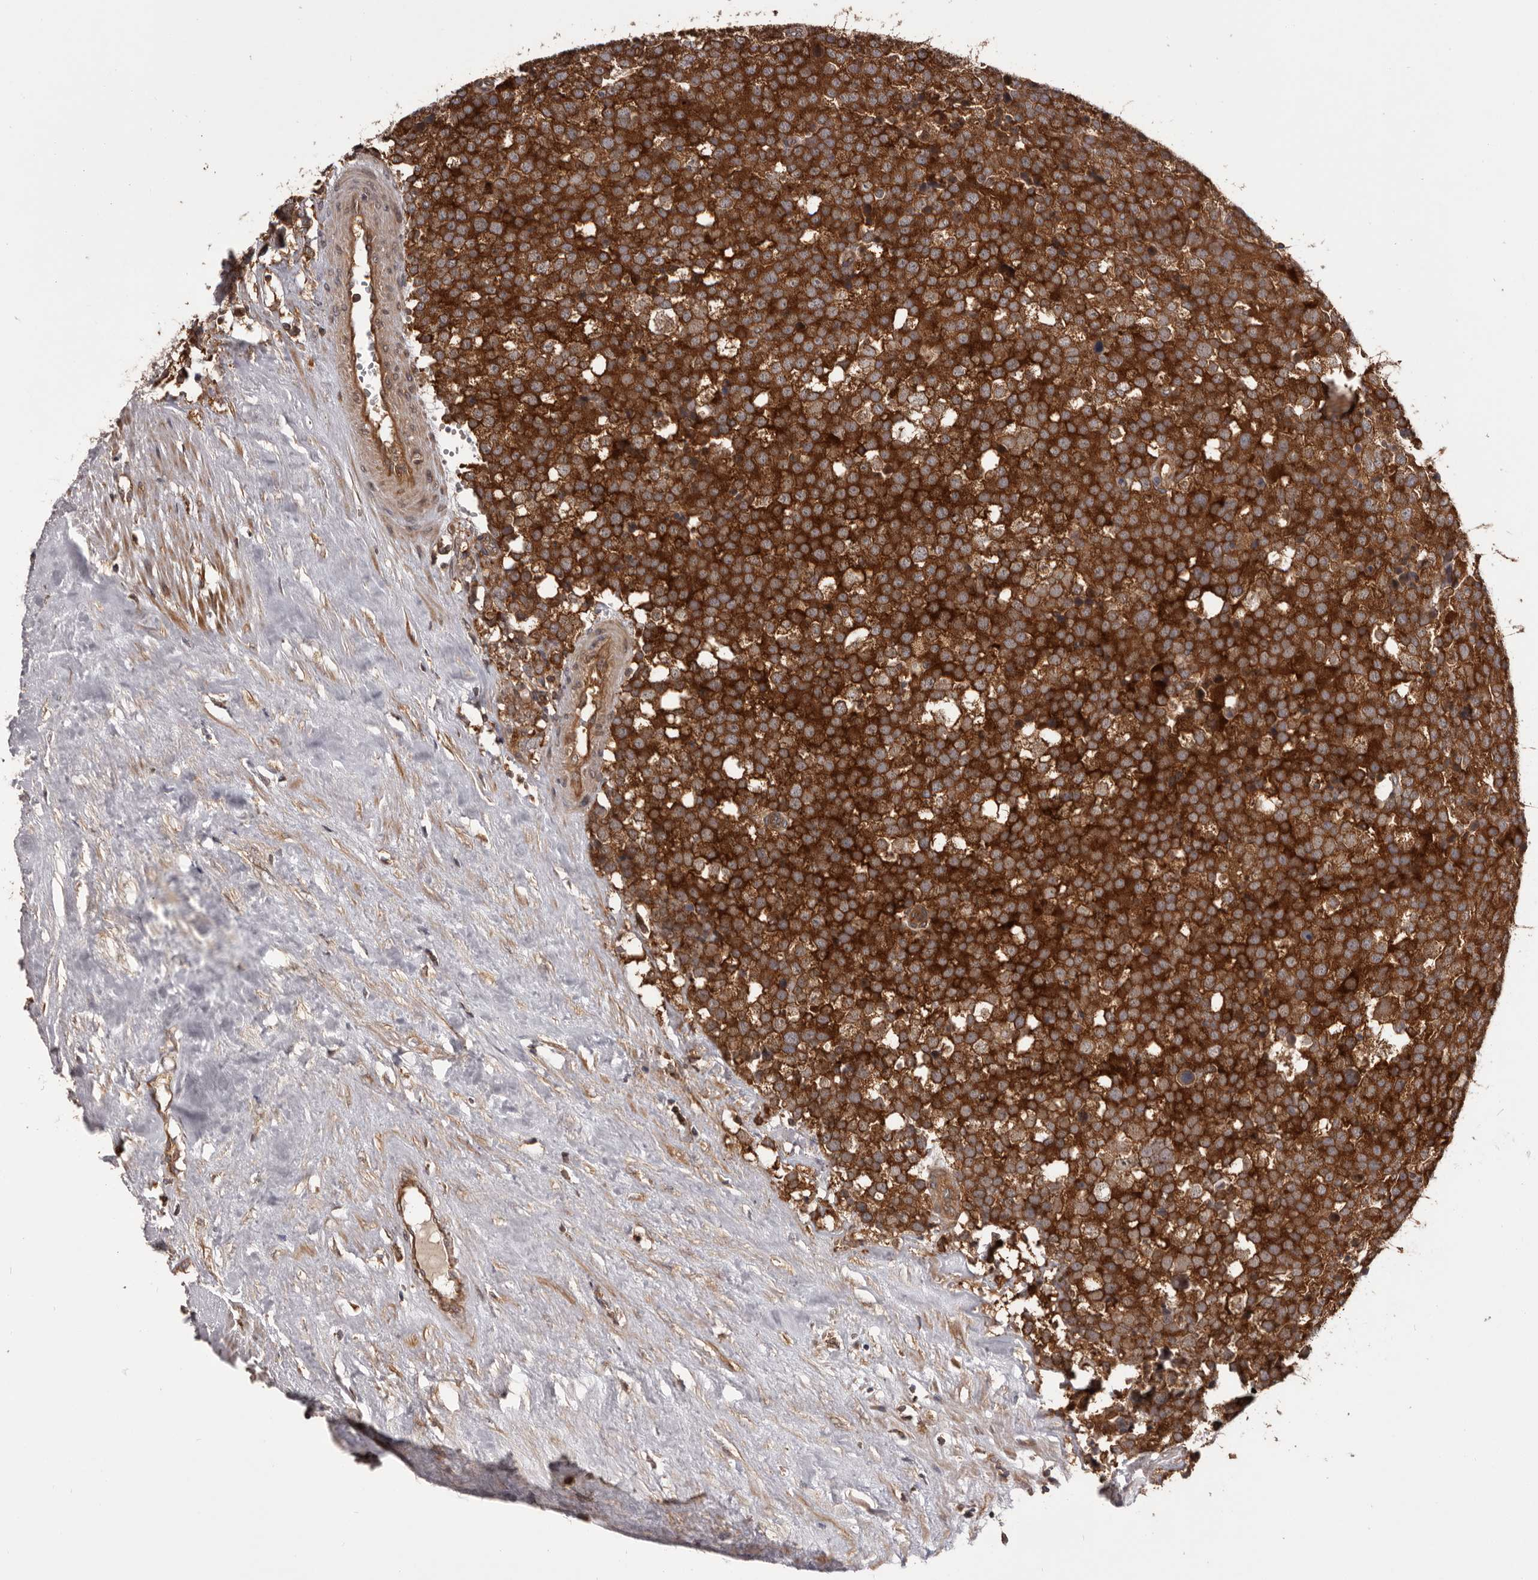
{"staining": {"intensity": "strong", "quantity": ">75%", "location": "cytoplasmic/membranous"}, "tissue": "testis cancer", "cell_type": "Tumor cells", "image_type": "cancer", "snomed": [{"axis": "morphology", "description": "Seminoma, NOS"}, {"axis": "topography", "description": "Testis"}], "caption": "A high amount of strong cytoplasmic/membranous expression is appreciated in approximately >75% of tumor cells in testis seminoma tissue.", "gene": "HBS1L", "patient": {"sex": "male", "age": 71}}